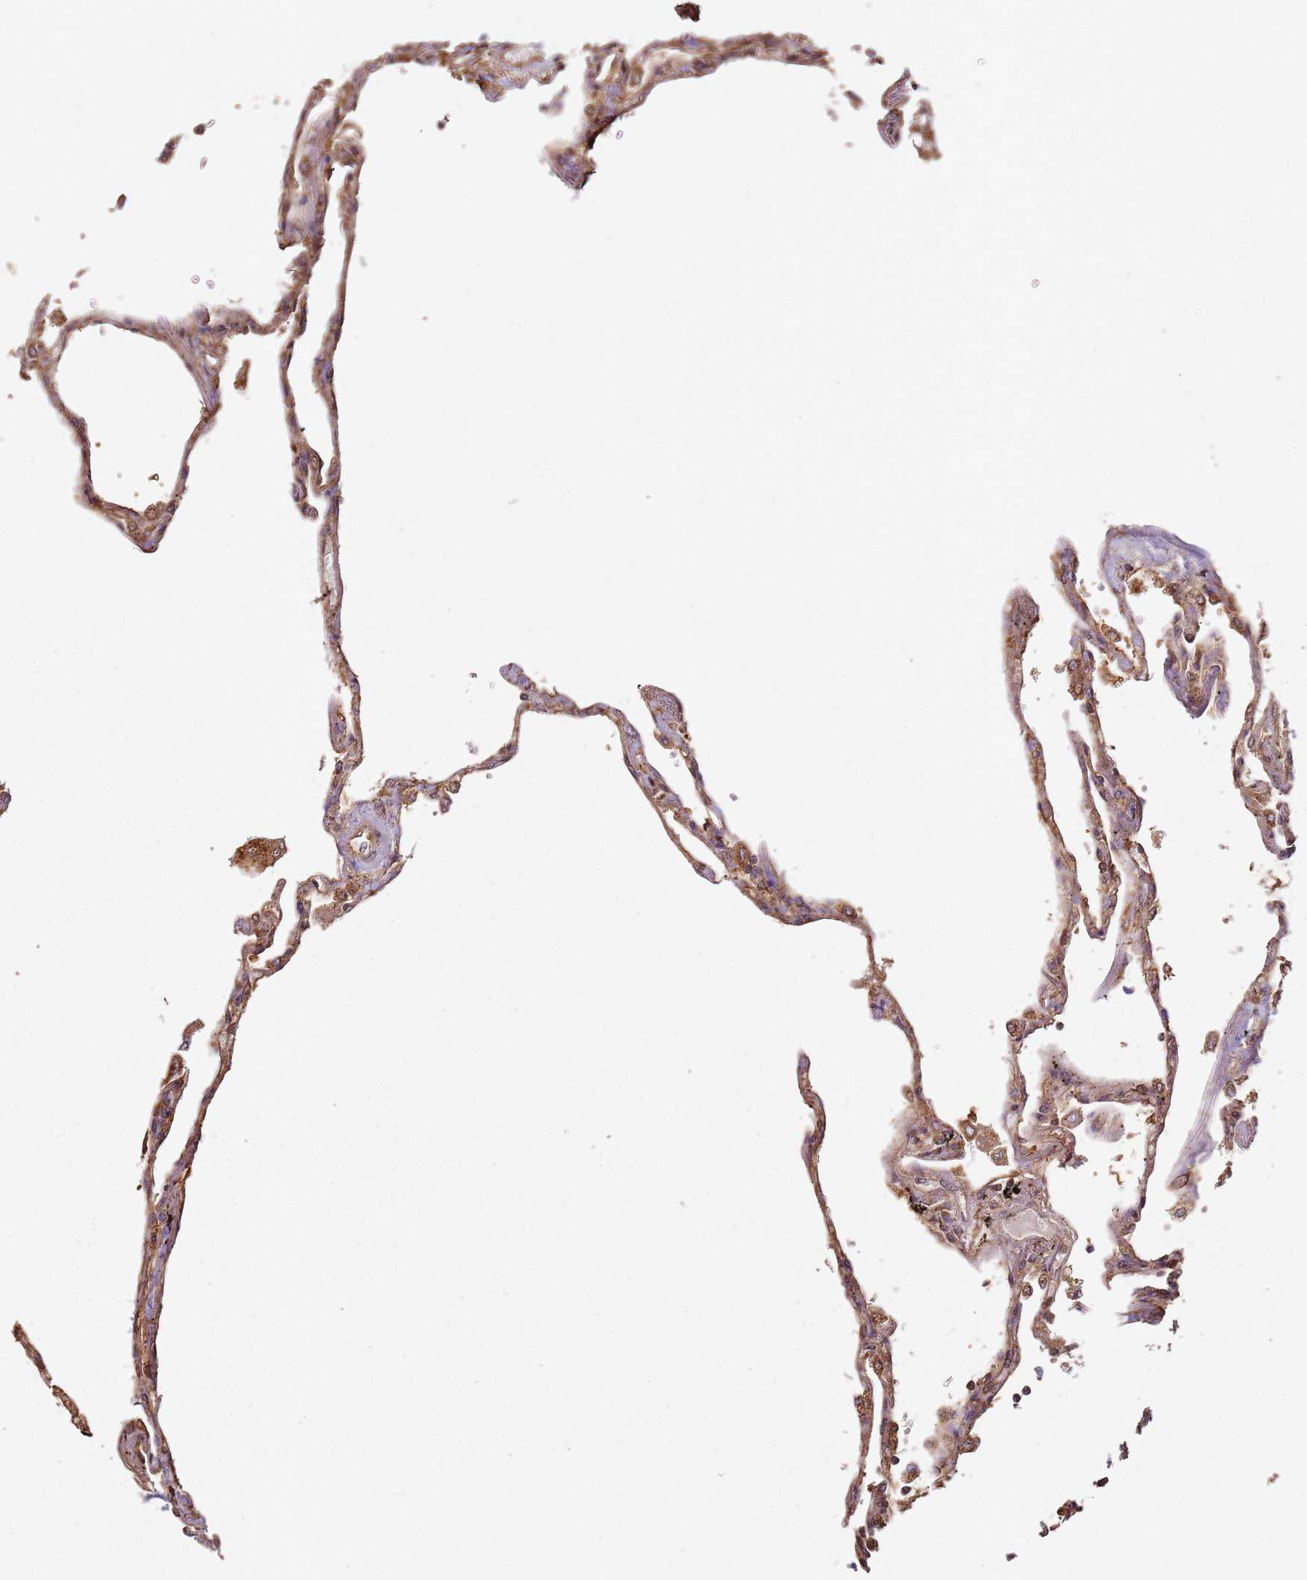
{"staining": {"intensity": "moderate", "quantity": "25%-75%", "location": "cytoplasmic/membranous"}, "tissue": "lung", "cell_type": "Alveolar cells", "image_type": "normal", "snomed": [{"axis": "morphology", "description": "Normal tissue, NOS"}, {"axis": "topography", "description": "Lung"}], "caption": "Lung stained with DAB immunohistochemistry (IHC) displays medium levels of moderate cytoplasmic/membranous positivity in about 25%-75% of alveolar cells. The staining is performed using DAB brown chromogen to label protein expression. The nuclei are counter-stained blue using hematoxylin.", "gene": "SCGB2B2", "patient": {"sex": "female", "age": 67}}